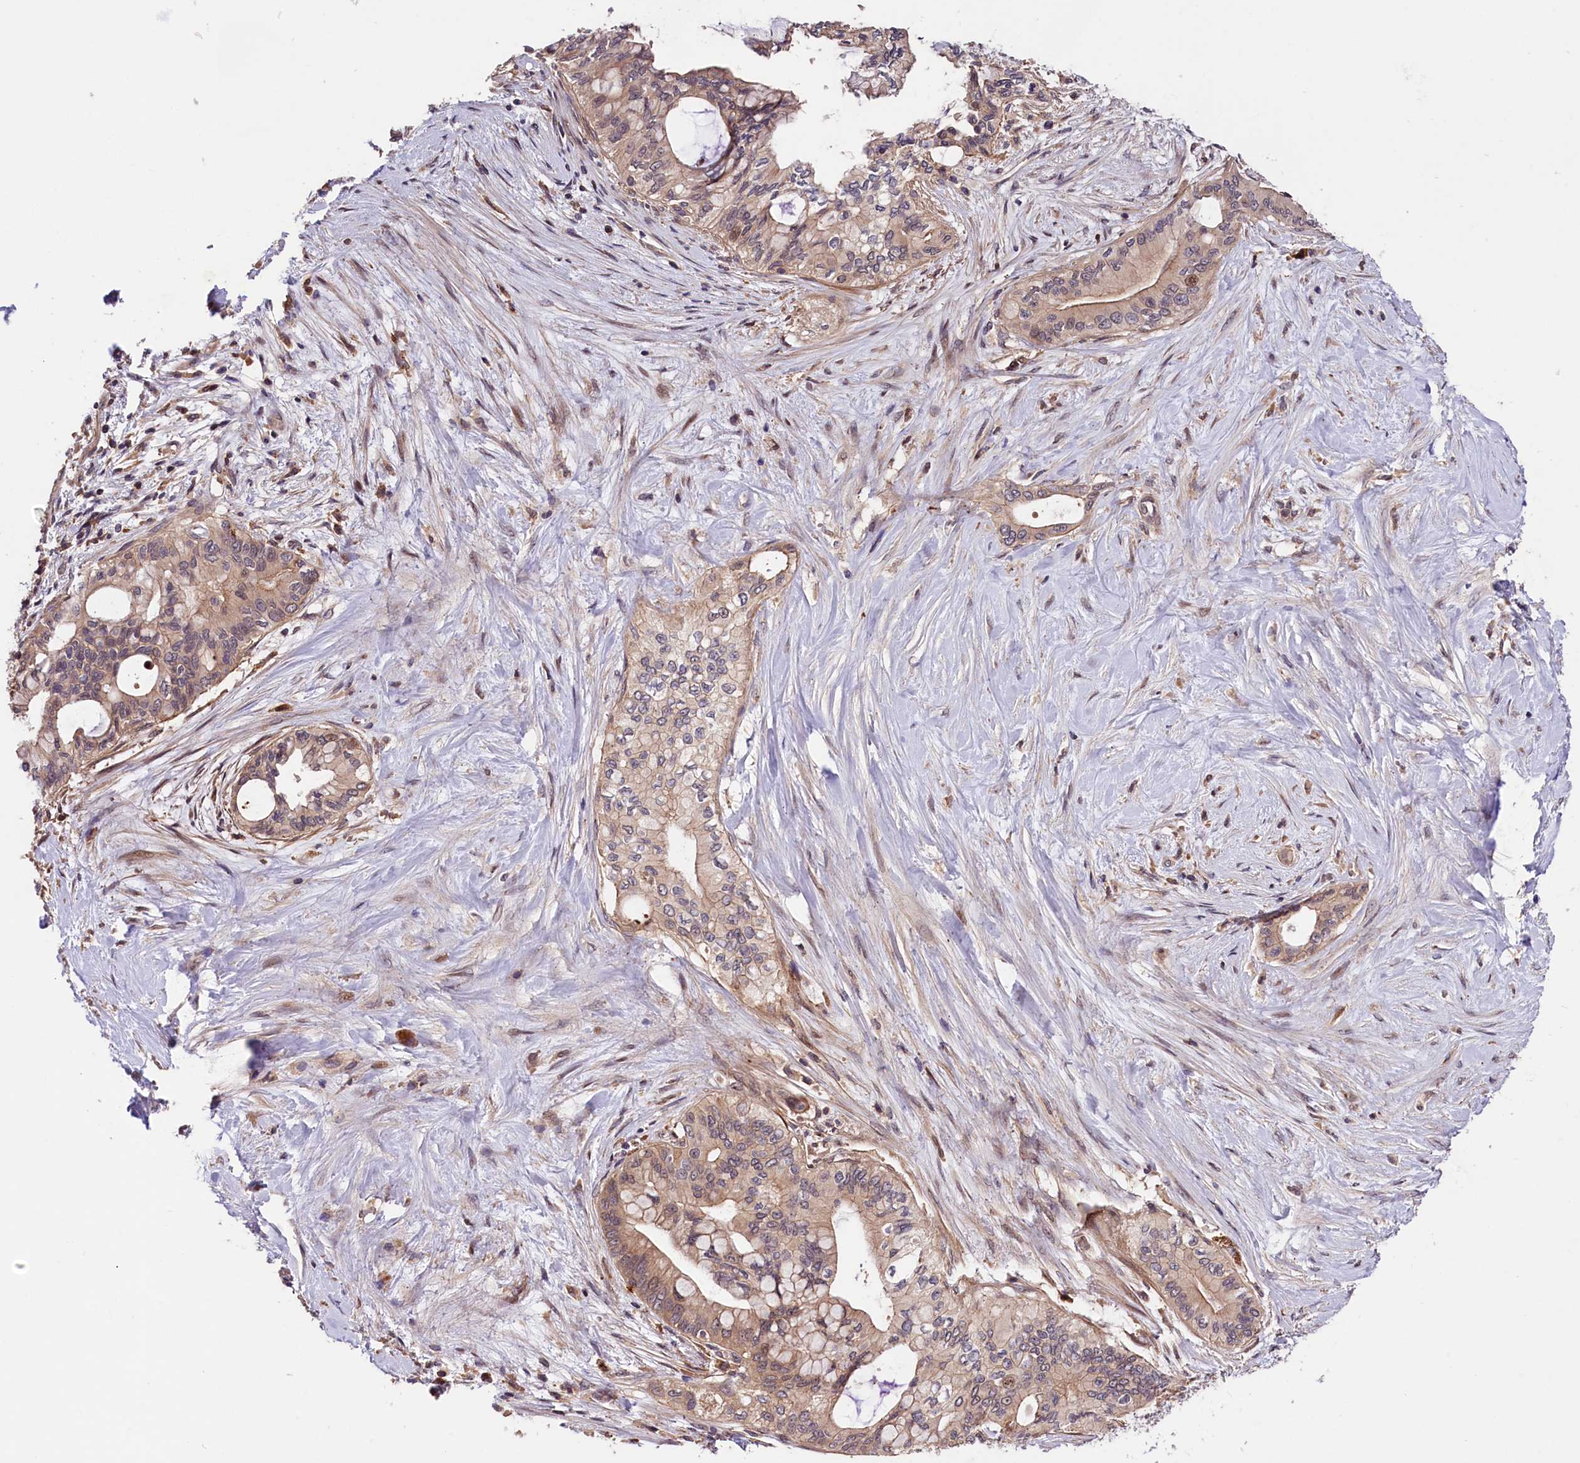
{"staining": {"intensity": "weak", "quantity": "<25%", "location": "cytoplasmic/membranous"}, "tissue": "pancreatic cancer", "cell_type": "Tumor cells", "image_type": "cancer", "snomed": [{"axis": "morphology", "description": "Adenocarcinoma, NOS"}, {"axis": "topography", "description": "Pancreas"}], "caption": "Tumor cells are negative for protein expression in human pancreatic cancer (adenocarcinoma).", "gene": "CACNA1H", "patient": {"sex": "male", "age": 46}}